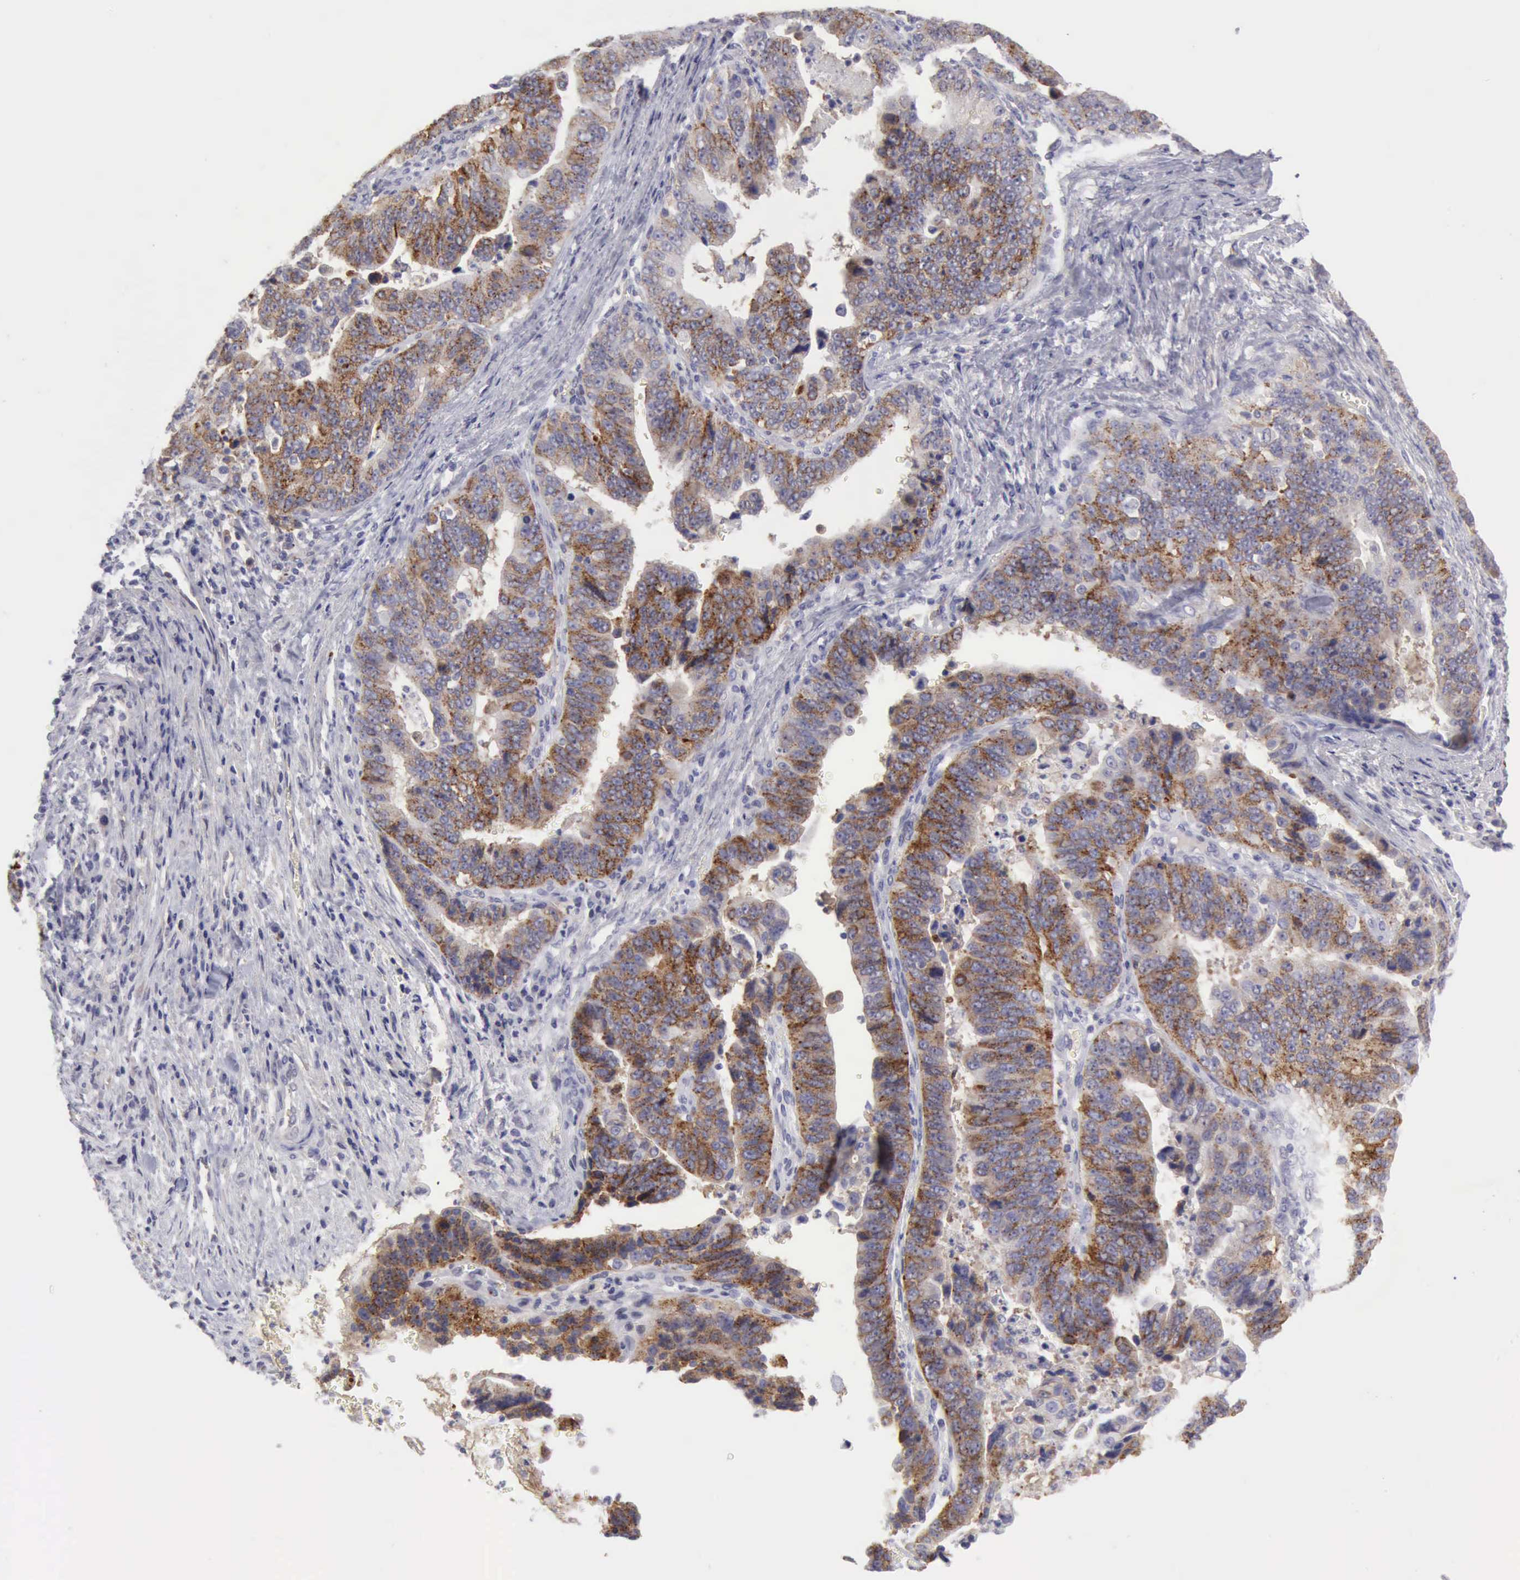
{"staining": {"intensity": "moderate", "quantity": "25%-75%", "location": "cytoplasmic/membranous"}, "tissue": "stomach cancer", "cell_type": "Tumor cells", "image_type": "cancer", "snomed": [{"axis": "morphology", "description": "Adenocarcinoma, NOS"}, {"axis": "topography", "description": "Stomach, upper"}], "caption": "Tumor cells reveal medium levels of moderate cytoplasmic/membranous expression in approximately 25%-75% of cells in human stomach cancer.", "gene": "TFRC", "patient": {"sex": "female", "age": 50}}